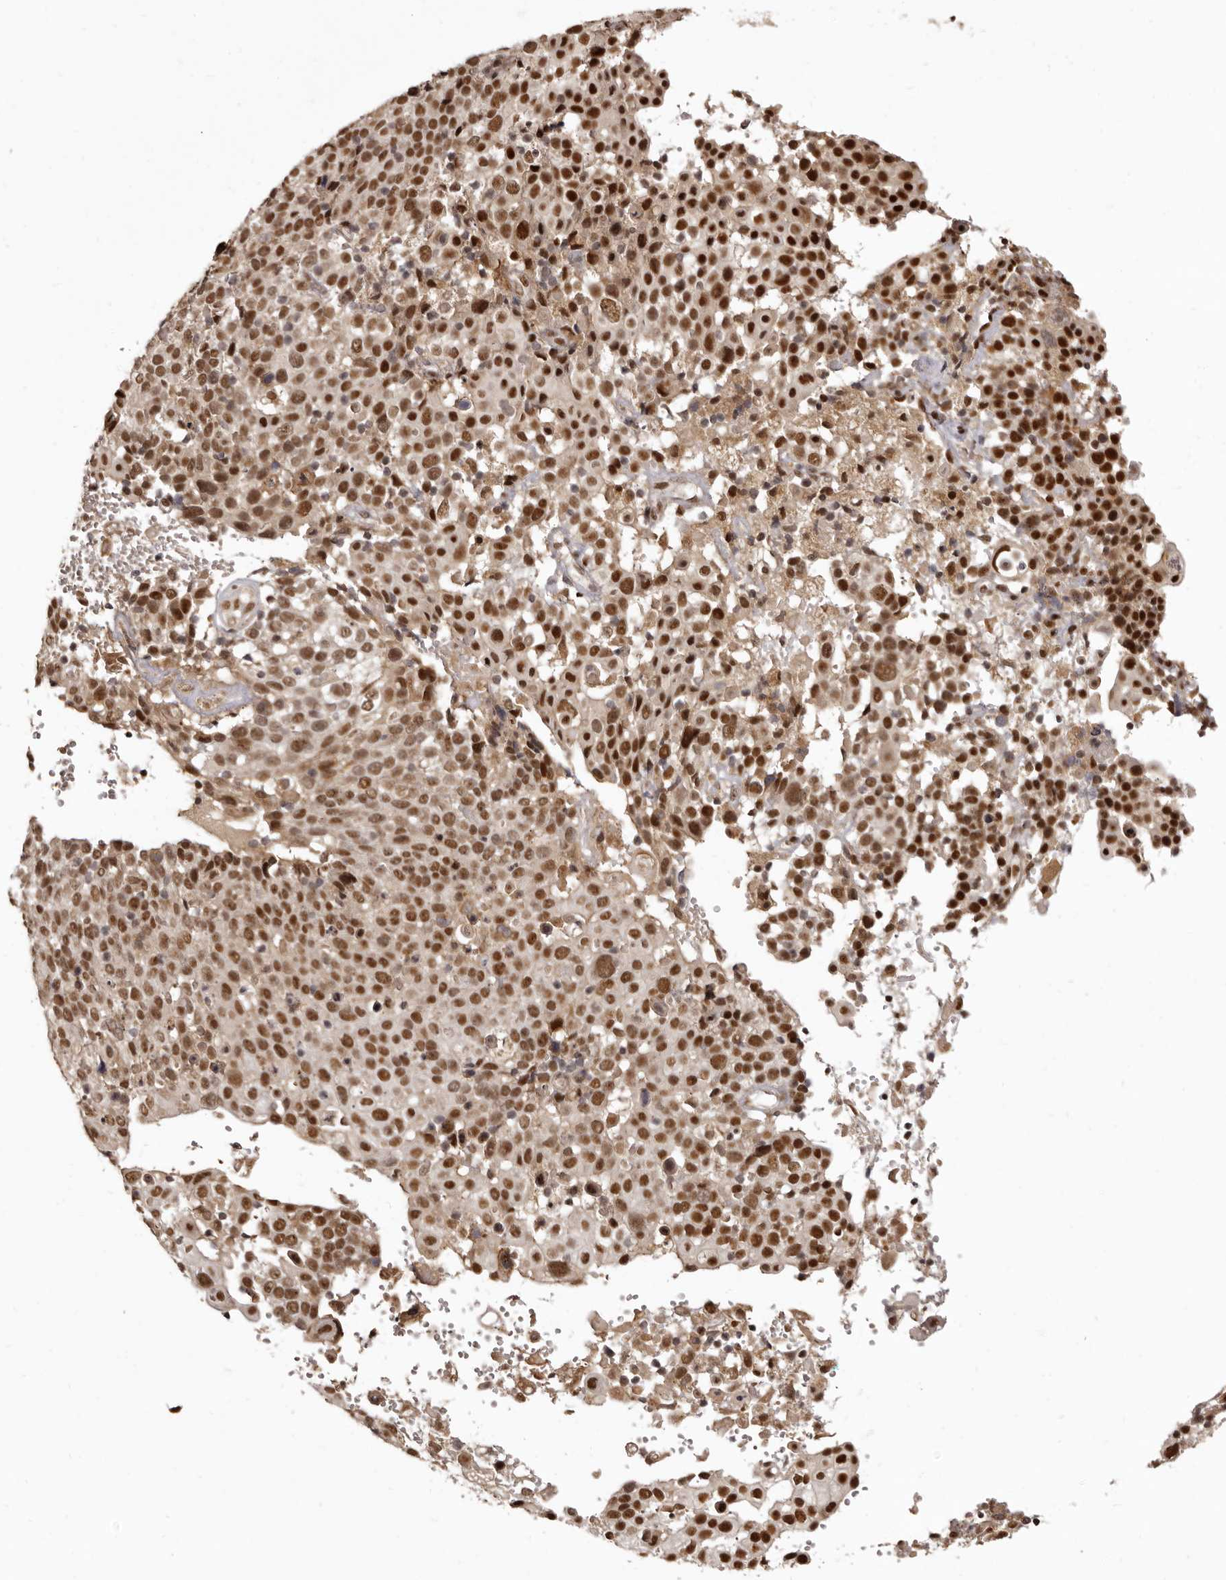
{"staining": {"intensity": "strong", "quantity": ">75%", "location": "cytoplasmic/membranous,nuclear"}, "tissue": "cervical cancer", "cell_type": "Tumor cells", "image_type": "cancer", "snomed": [{"axis": "morphology", "description": "Squamous cell carcinoma, NOS"}, {"axis": "topography", "description": "Cervix"}], "caption": "Cervical cancer (squamous cell carcinoma) was stained to show a protein in brown. There is high levels of strong cytoplasmic/membranous and nuclear expression in about >75% of tumor cells. The staining is performed using DAB brown chromogen to label protein expression. The nuclei are counter-stained blue using hematoxylin.", "gene": "ZNF326", "patient": {"sex": "female", "age": 74}}